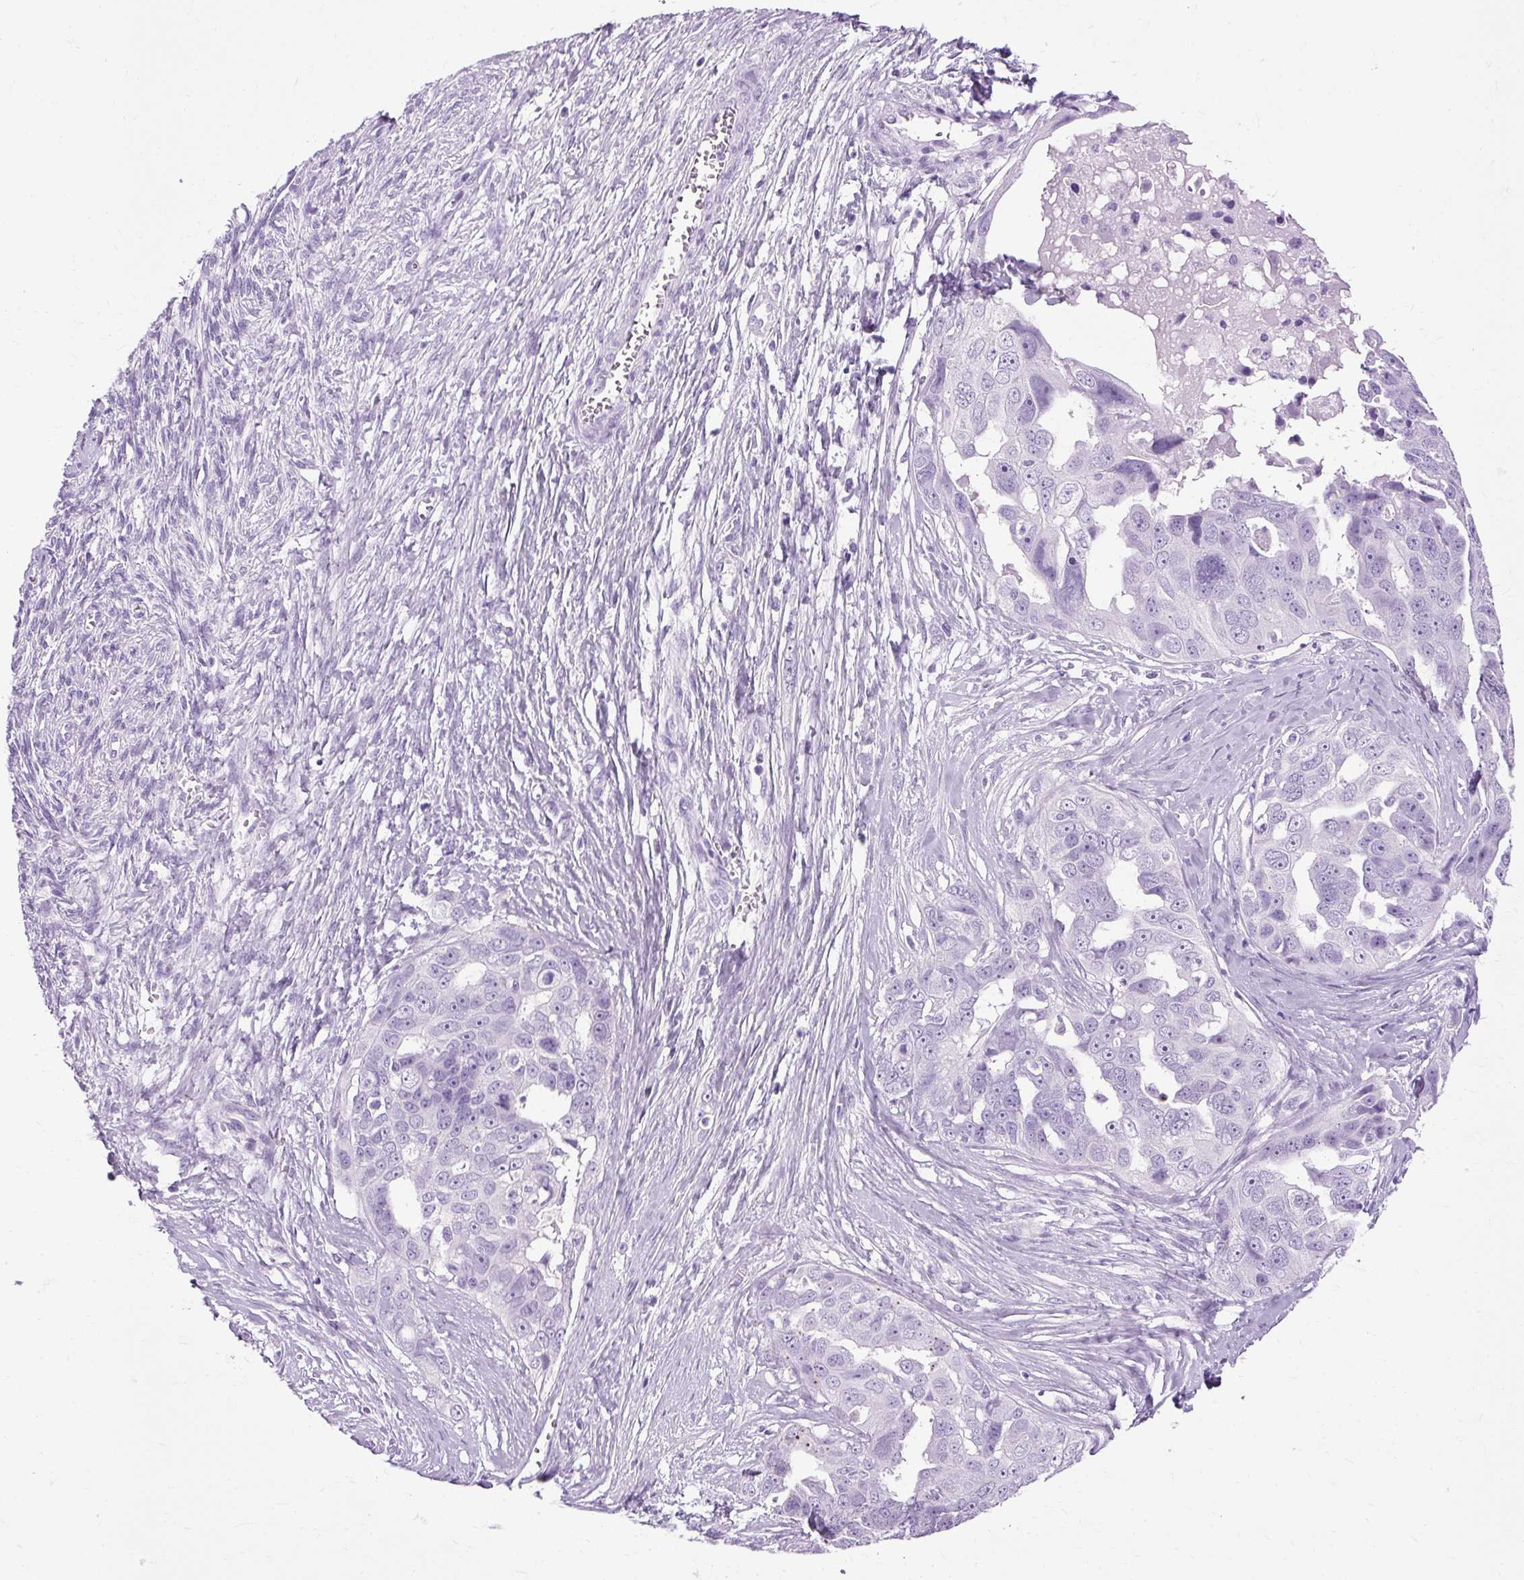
{"staining": {"intensity": "negative", "quantity": "none", "location": "none"}, "tissue": "ovarian cancer", "cell_type": "Tumor cells", "image_type": "cancer", "snomed": [{"axis": "morphology", "description": "Carcinoma, endometroid"}, {"axis": "topography", "description": "Ovary"}], "caption": "An image of endometroid carcinoma (ovarian) stained for a protein shows no brown staining in tumor cells. (DAB immunohistochemistry (IHC) visualized using brightfield microscopy, high magnification).", "gene": "B3GNT4", "patient": {"sex": "female", "age": 70}}